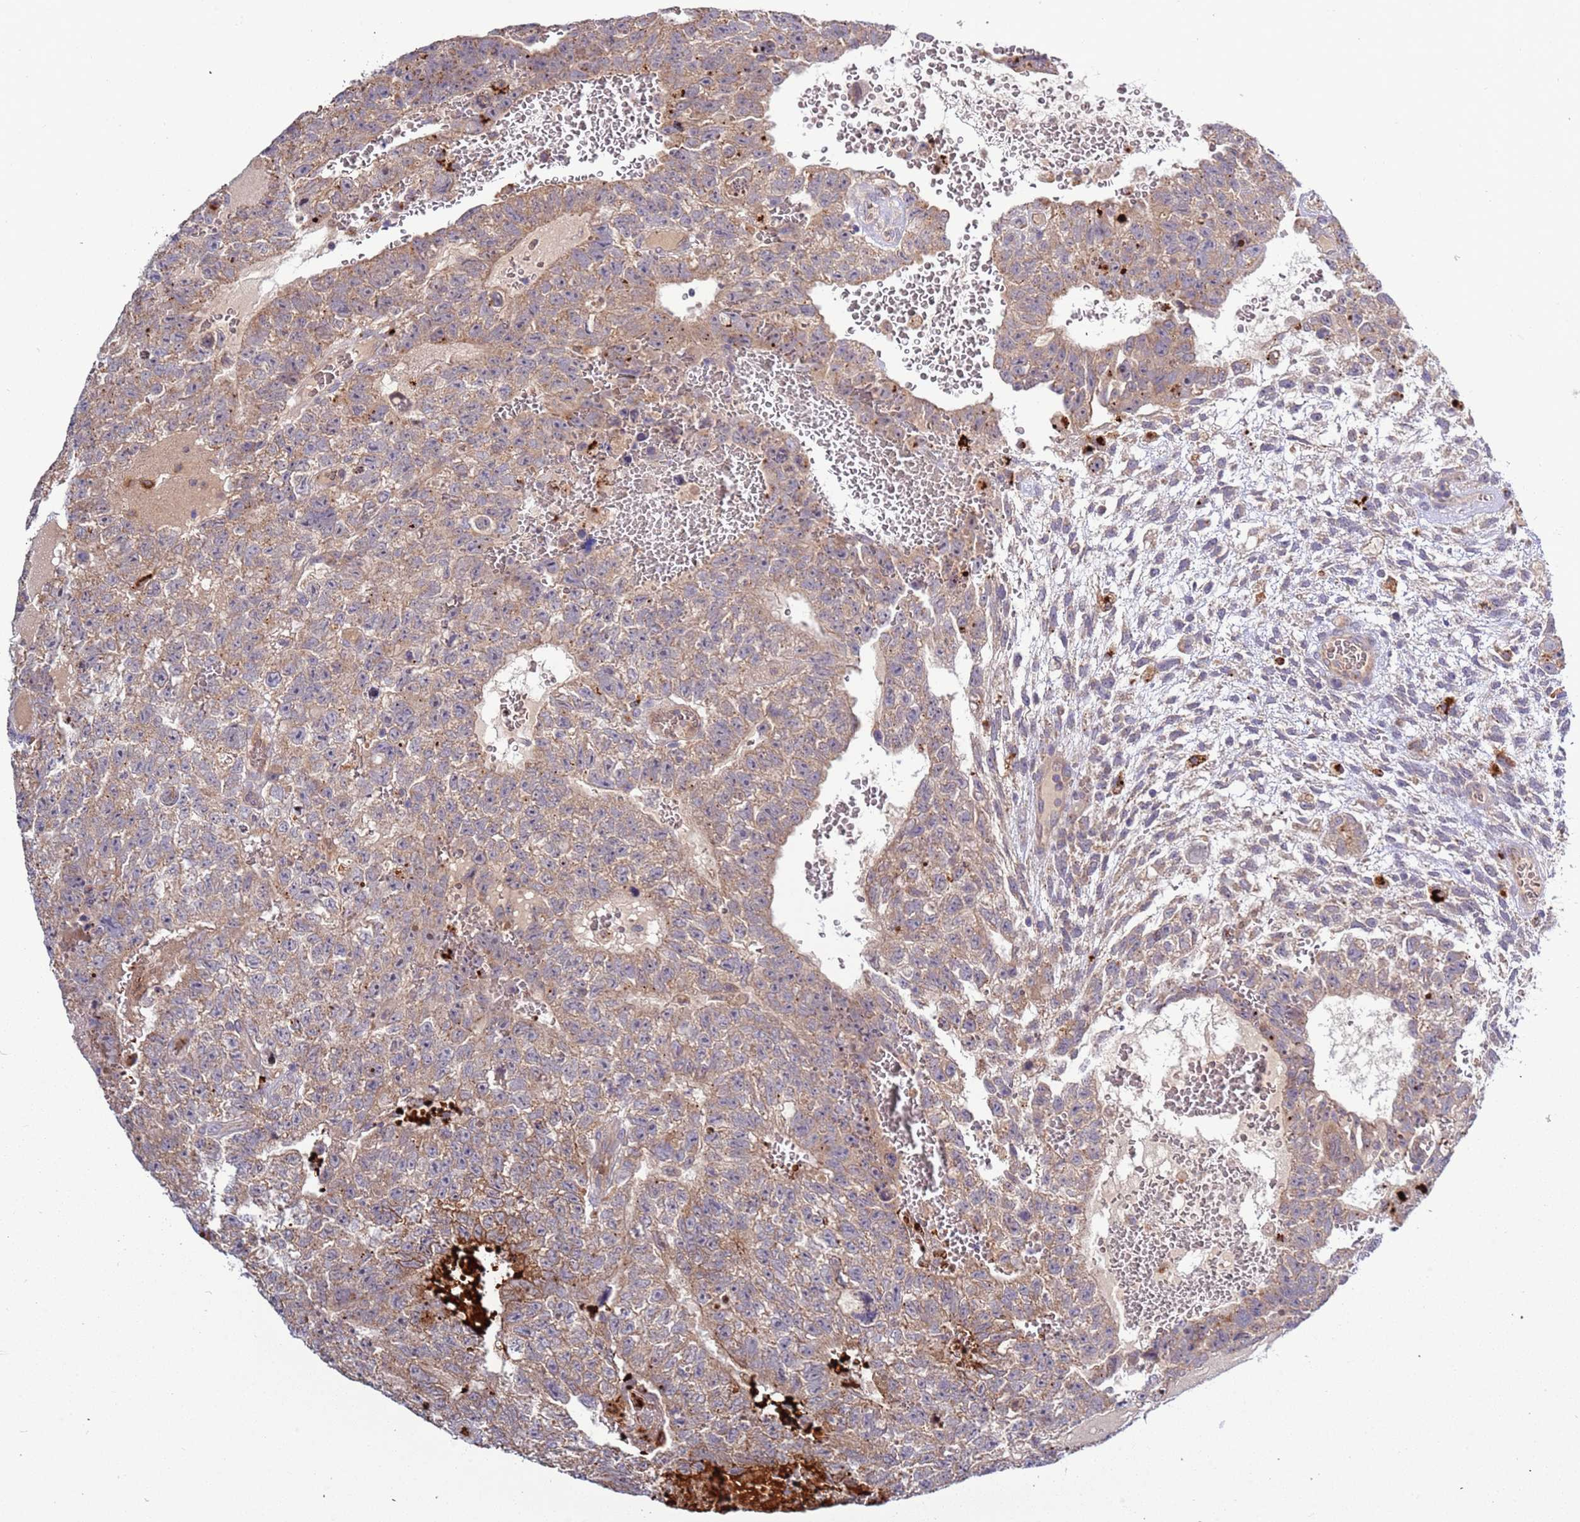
{"staining": {"intensity": "weak", "quantity": "25%-75%", "location": "cytoplasmic/membranous"}, "tissue": "testis cancer", "cell_type": "Tumor cells", "image_type": "cancer", "snomed": [{"axis": "morphology", "description": "Carcinoma, Embryonal, NOS"}, {"axis": "topography", "description": "Testis"}], "caption": "Human testis cancer (embryonal carcinoma) stained for a protein (brown) demonstrates weak cytoplasmic/membranous positive positivity in approximately 25%-75% of tumor cells.", "gene": "VPS36", "patient": {"sex": "male", "age": 26}}